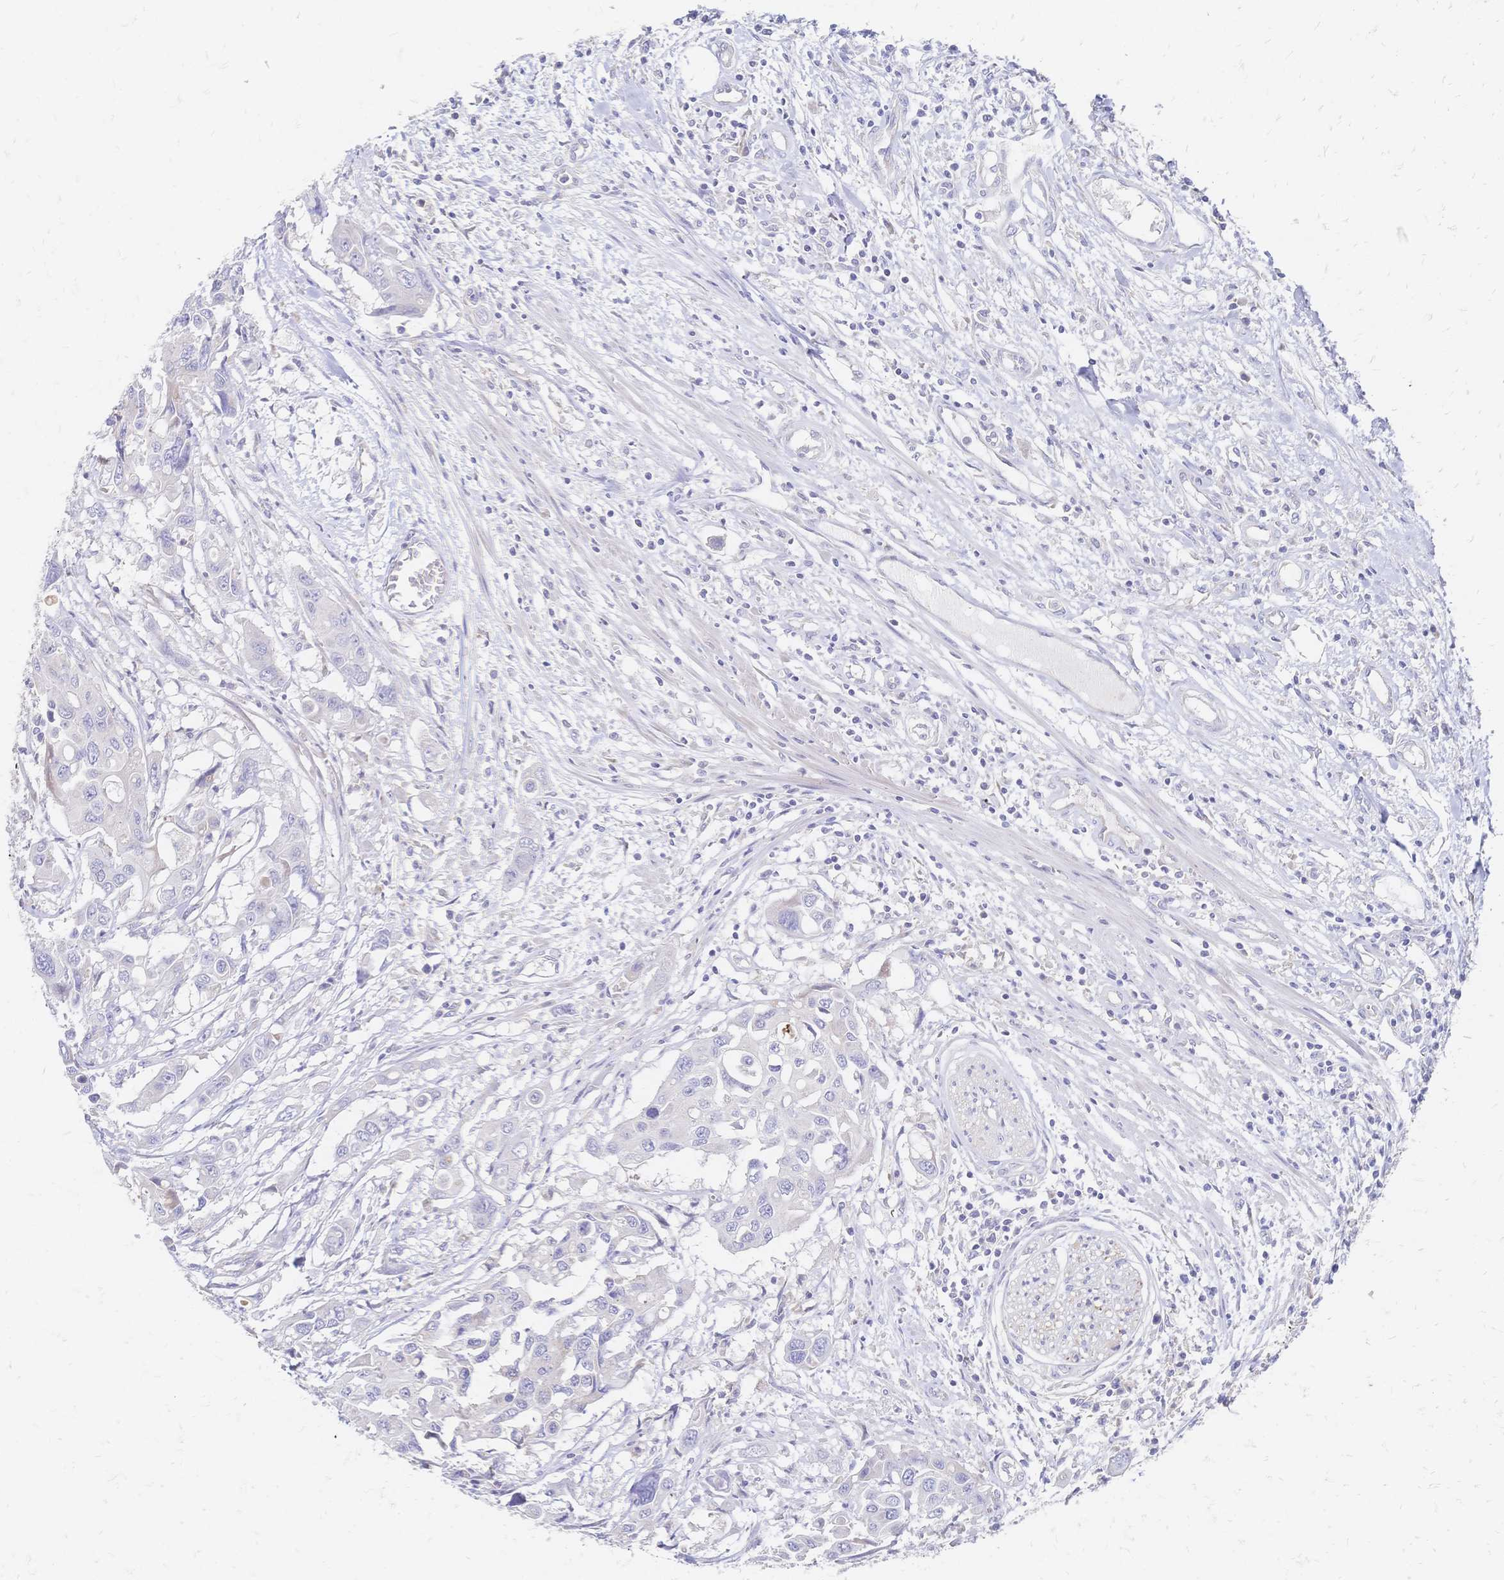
{"staining": {"intensity": "negative", "quantity": "none", "location": "none"}, "tissue": "colorectal cancer", "cell_type": "Tumor cells", "image_type": "cancer", "snomed": [{"axis": "morphology", "description": "Adenocarcinoma, NOS"}, {"axis": "topography", "description": "Colon"}], "caption": "A high-resolution histopathology image shows IHC staining of adenocarcinoma (colorectal), which exhibits no significant staining in tumor cells.", "gene": "VWC2L", "patient": {"sex": "male", "age": 77}}